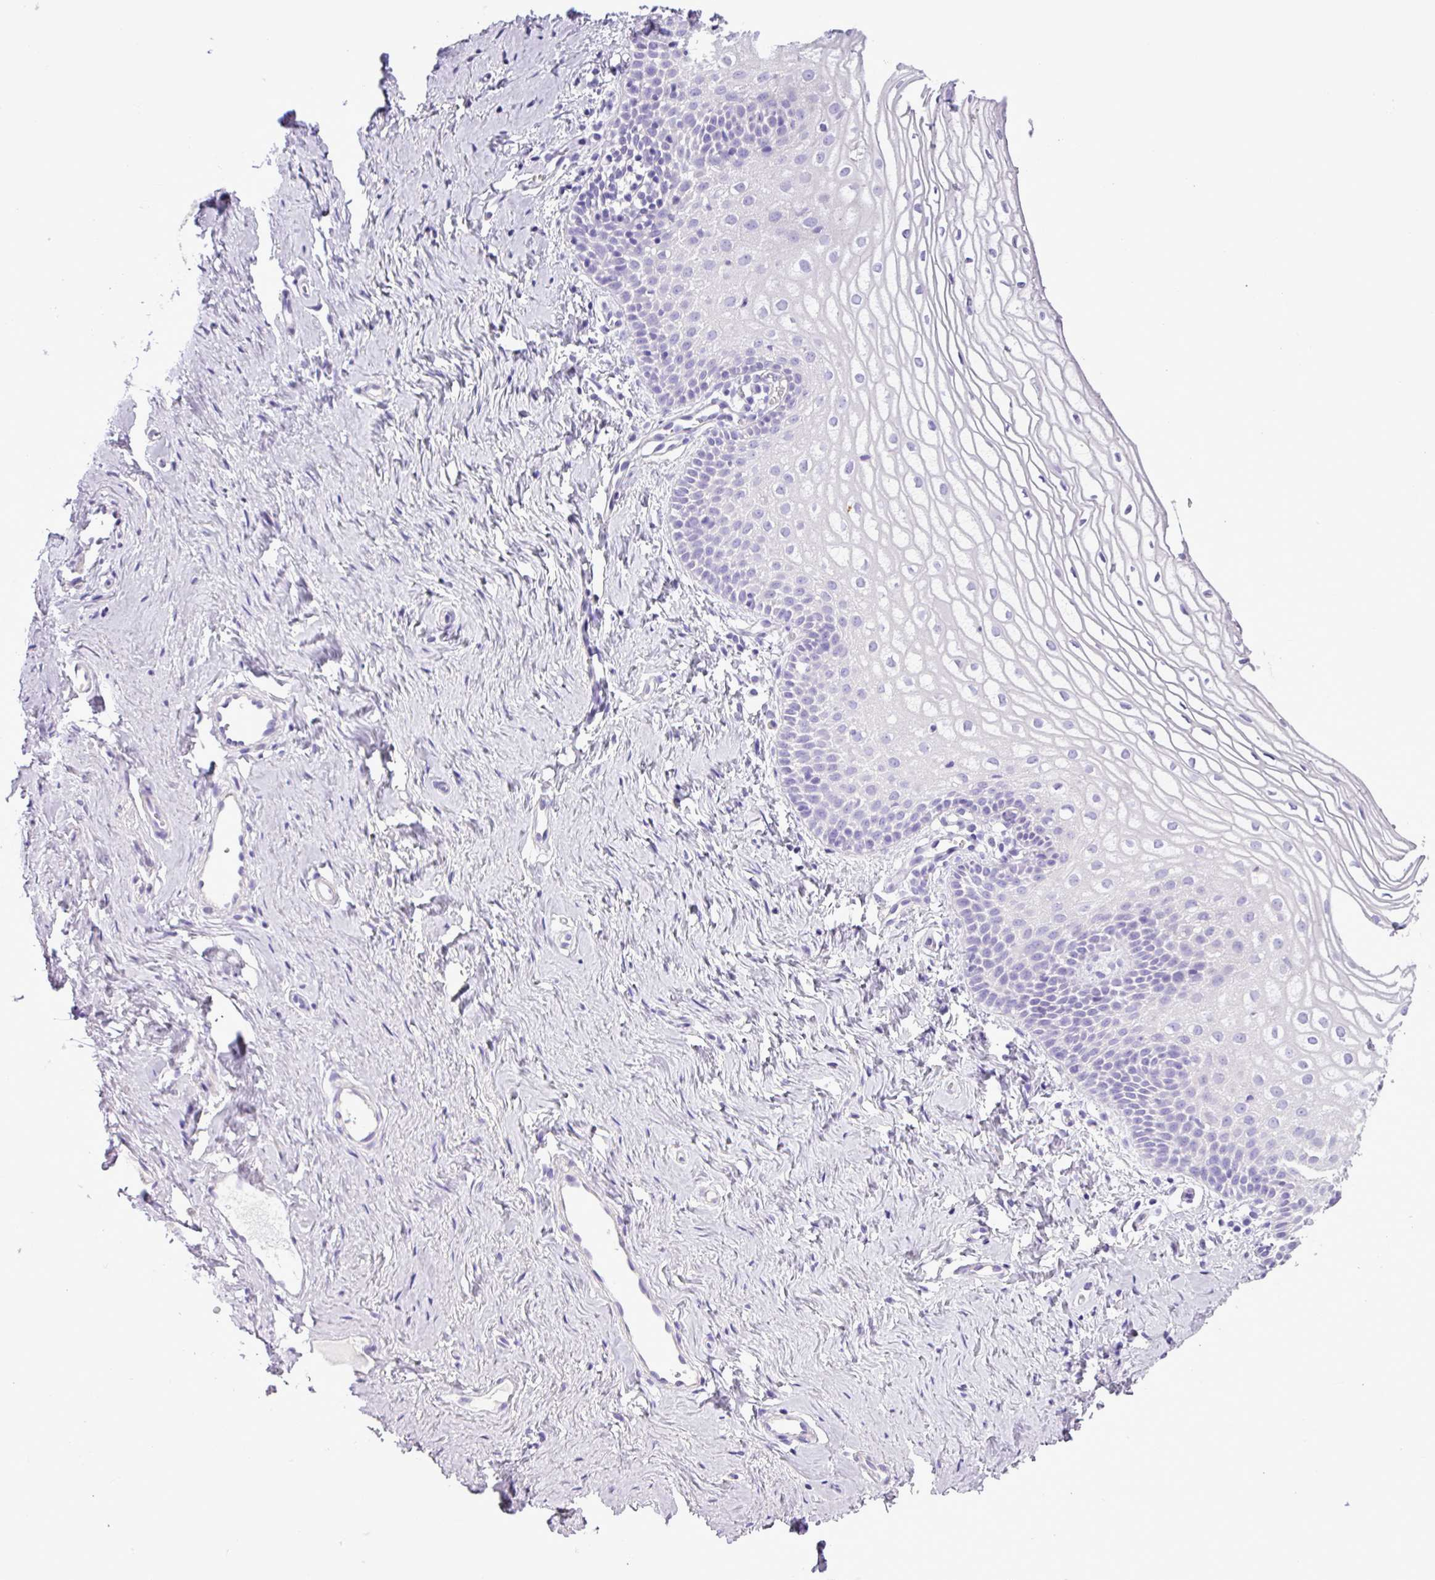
{"staining": {"intensity": "negative", "quantity": "none", "location": "none"}, "tissue": "vagina", "cell_type": "Squamous epithelial cells", "image_type": "normal", "snomed": [{"axis": "morphology", "description": "Normal tissue, NOS"}, {"axis": "topography", "description": "Vagina"}], "caption": "Immunohistochemical staining of unremarkable human vagina exhibits no significant positivity in squamous epithelial cells.", "gene": "ZNF334", "patient": {"sex": "female", "age": 56}}